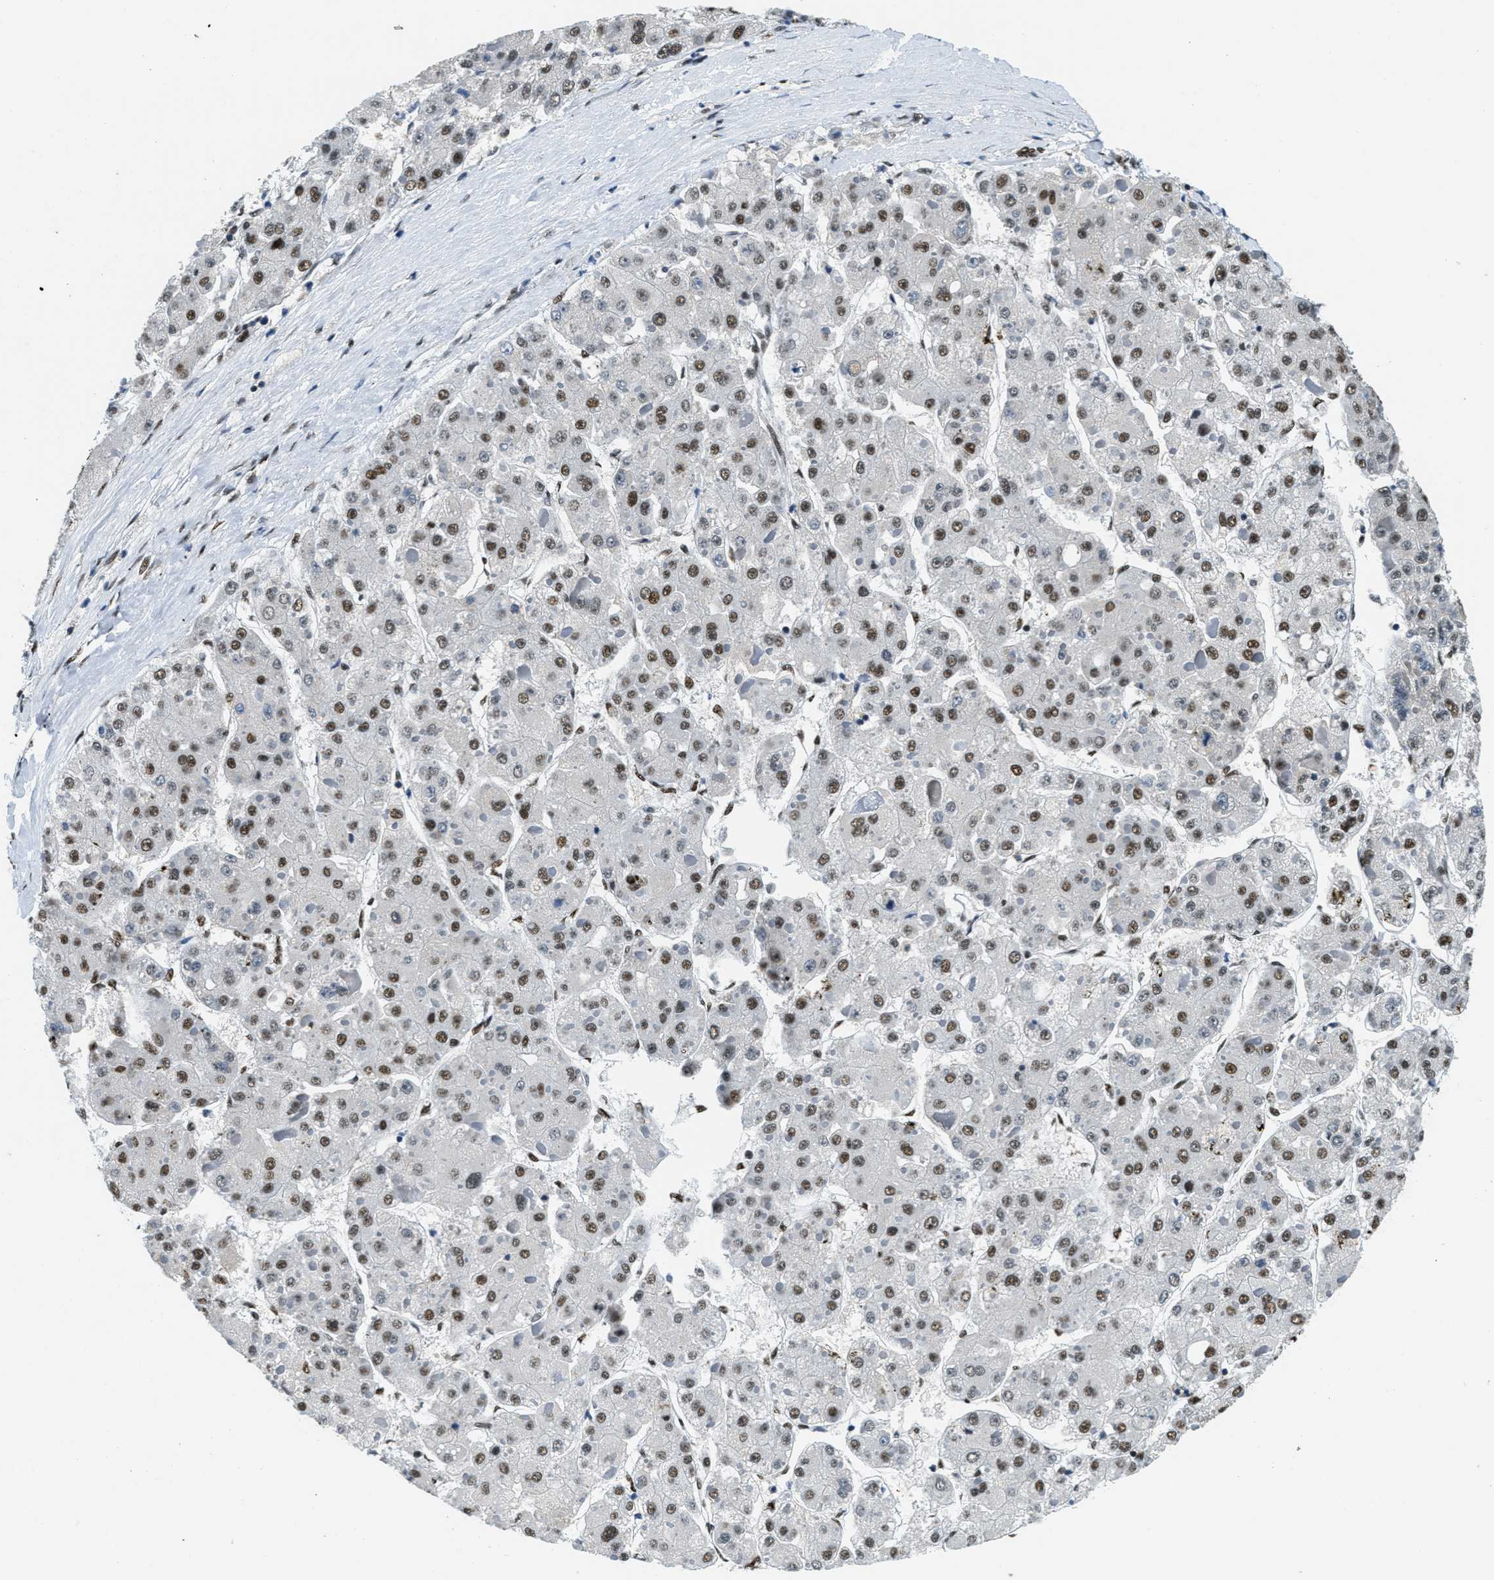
{"staining": {"intensity": "moderate", "quantity": ">75%", "location": "nuclear"}, "tissue": "liver cancer", "cell_type": "Tumor cells", "image_type": "cancer", "snomed": [{"axis": "morphology", "description": "Carcinoma, Hepatocellular, NOS"}, {"axis": "topography", "description": "Liver"}], "caption": "A histopathology image showing moderate nuclear staining in approximately >75% of tumor cells in hepatocellular carcinoma (liver), as visualized by brown immunohistochemical staining.", "gene": "SSB", "patient": {"sex": "female", "age": 73}}